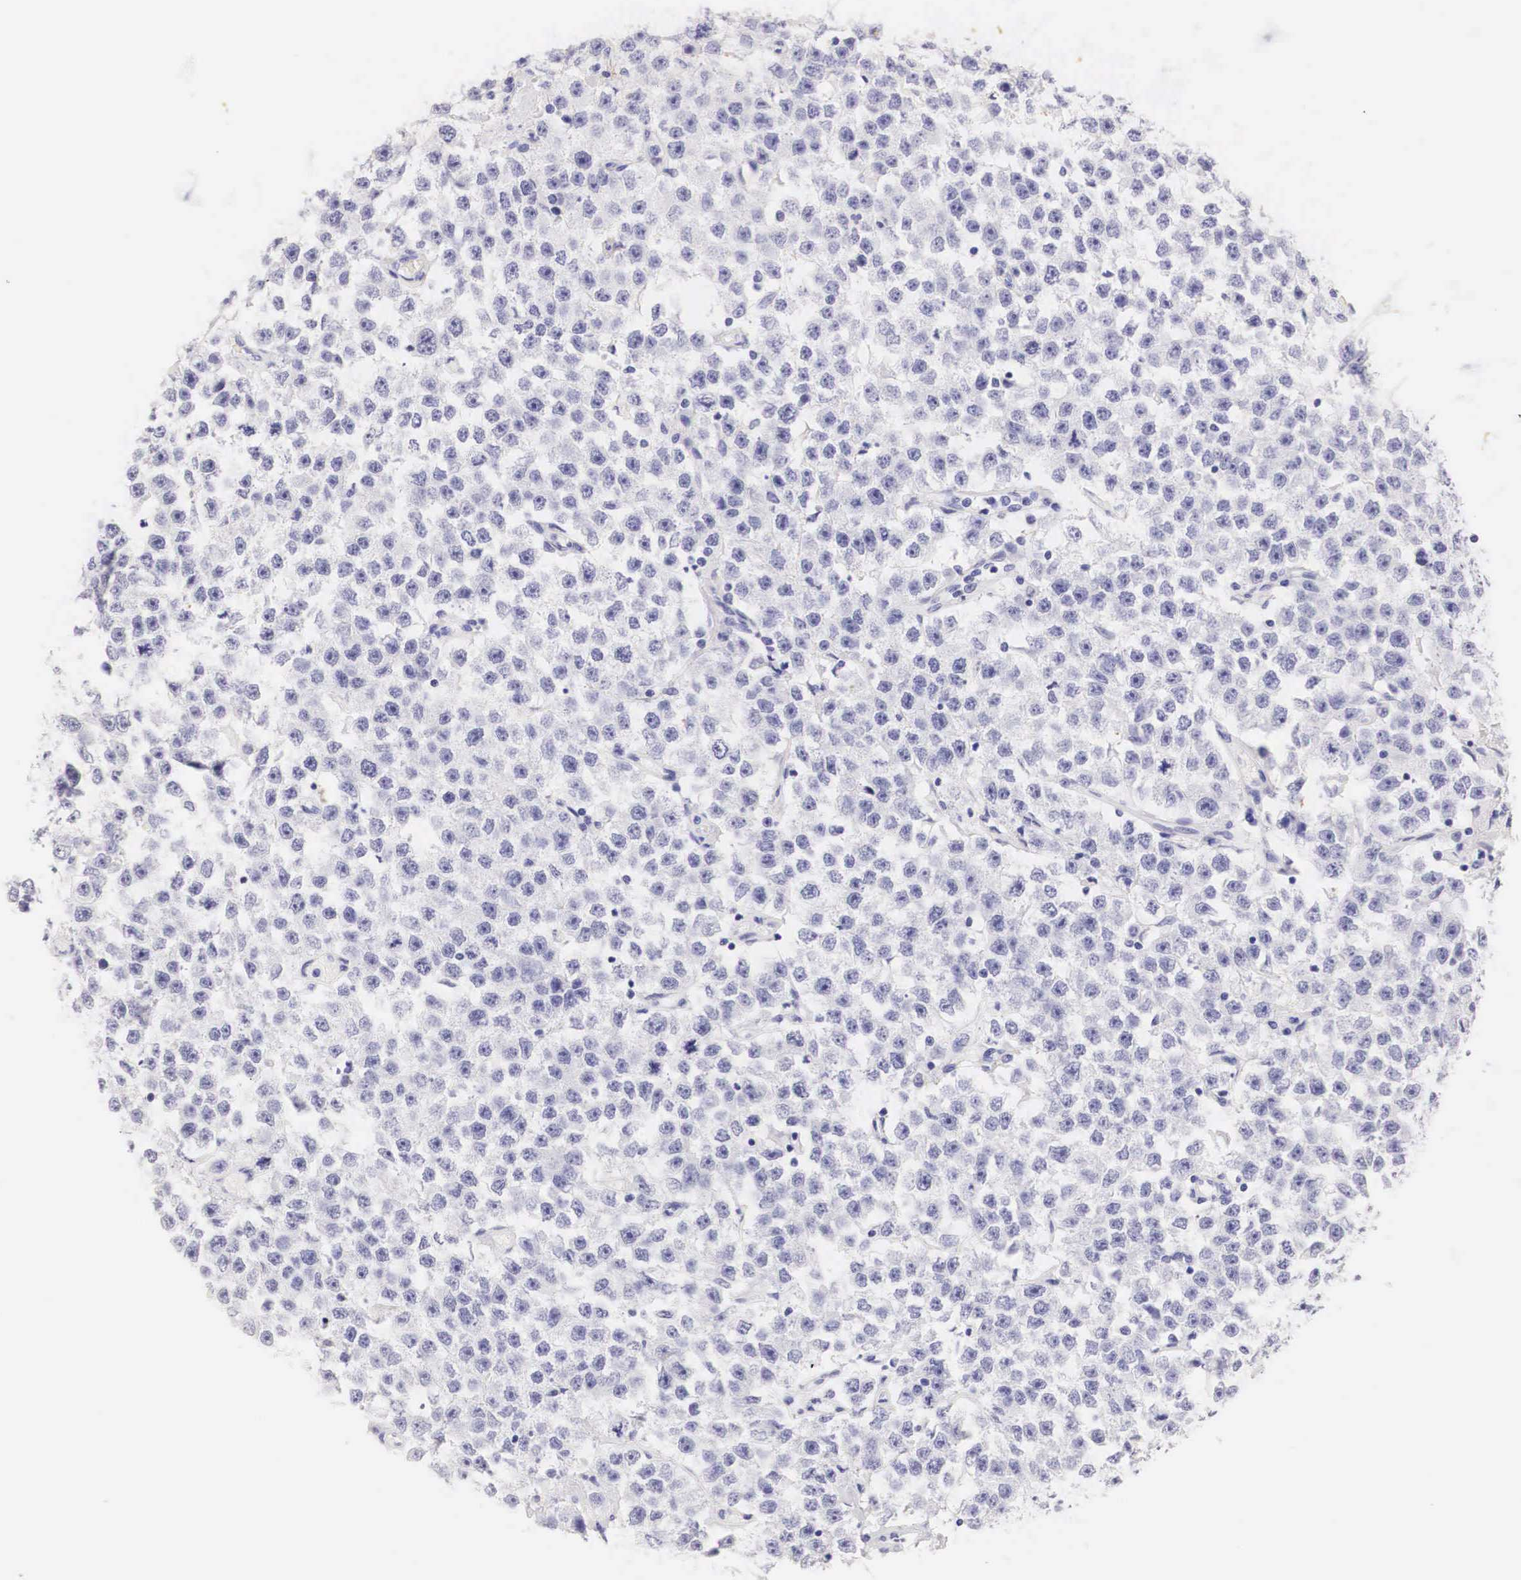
{"staining": {"intensity": "negative", "quantity": "none", "location": "none"}, "tissue": "testis cancer", "cell_type": "Tumor cells", "image_type": "cancer", "snomed": [{"axis": "morphology", "description": "Seminoma, NOS"}, {"axis": "topography", "description": "Testis"}], "caption": "Tumor cells are negative for brown protein staining in seminoma (testis). The staining is performed using DAB (3,3'-diaminobenzidine) brown chromogen with nuclei counter-stained in using hematoxylin.", "gene": "ERBB2", "patient": {"sex": "male", "age": 52}}